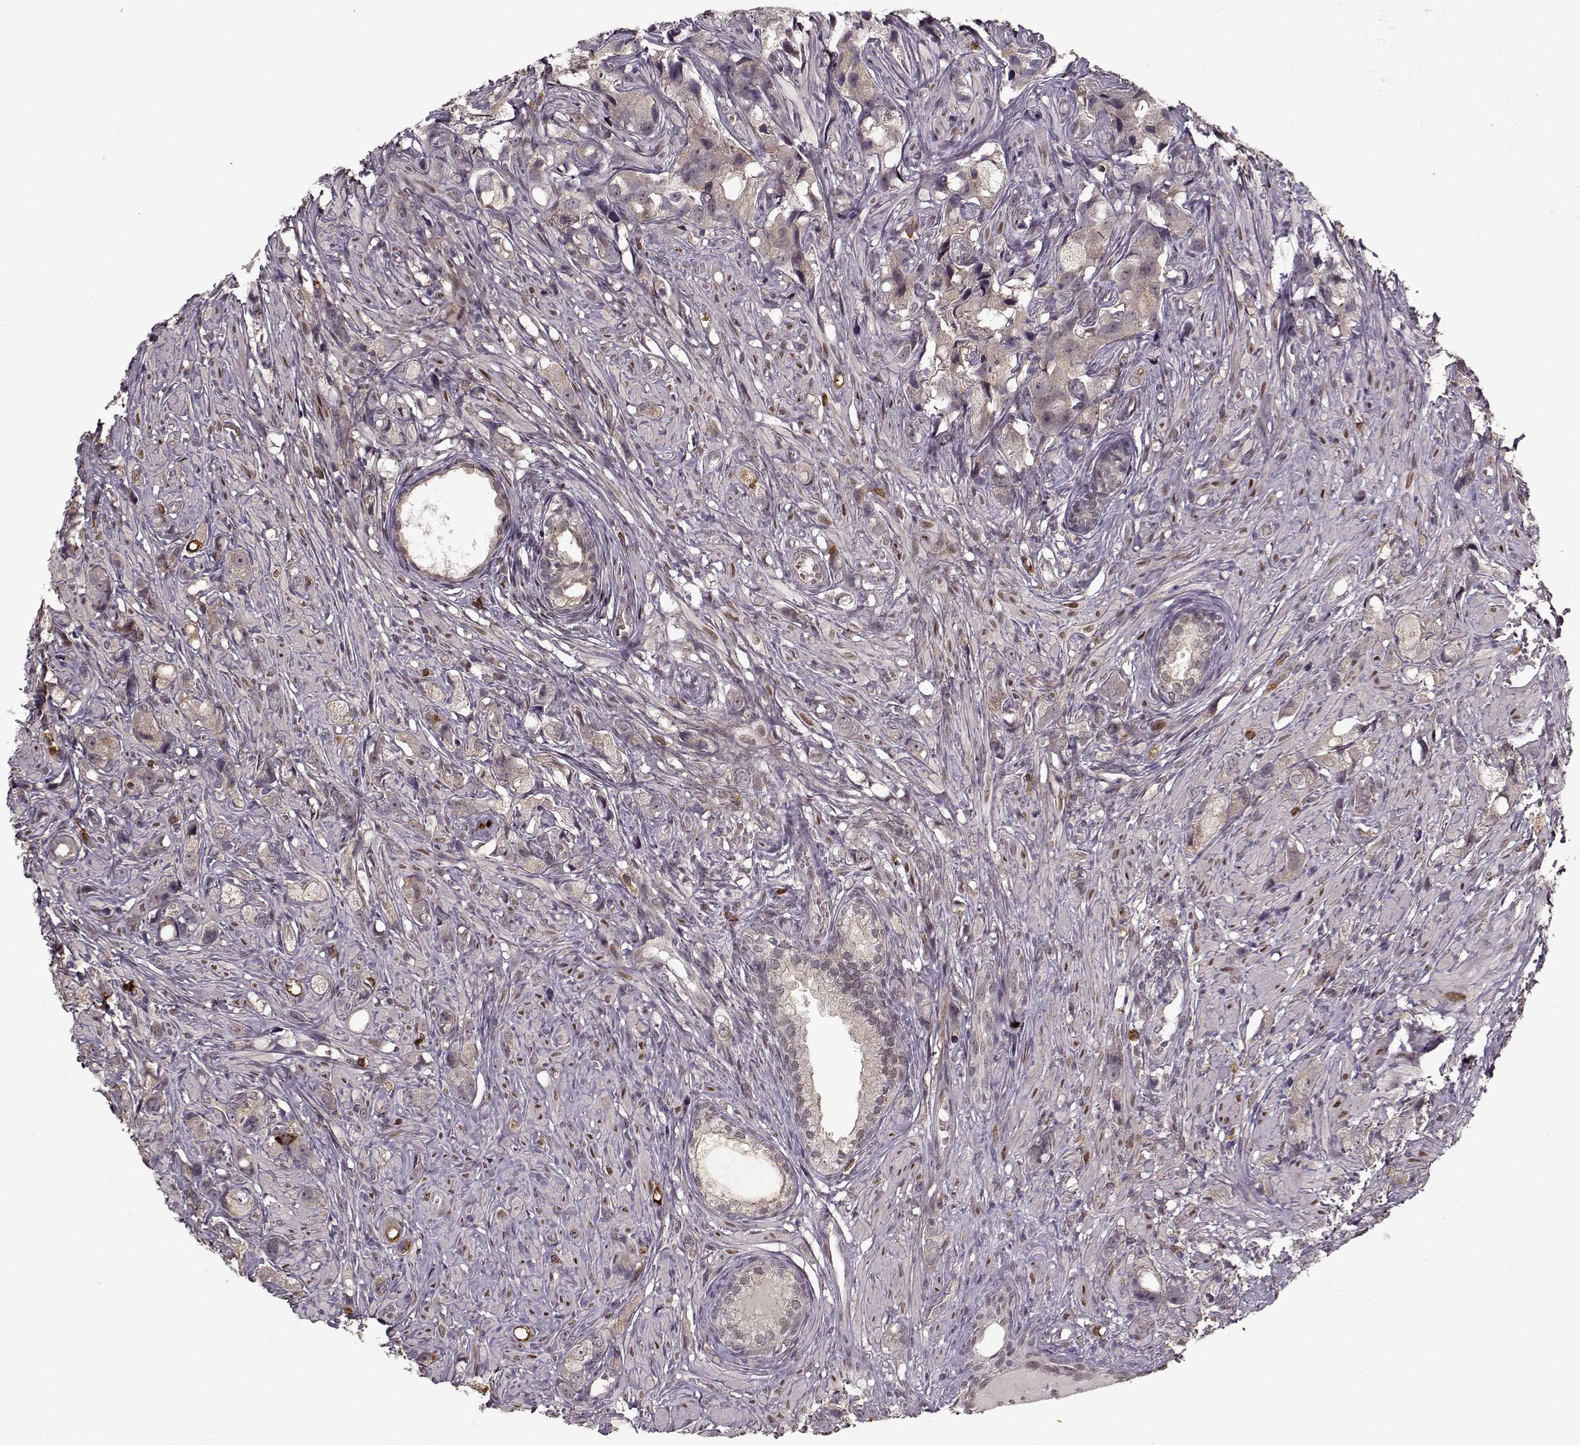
{"staining": {"intensity": "negative", "quantity": "none", "location": "none"}, "tissue": "prostate cancer", "cell_type": "Tumor cells", "image_type": "cancer", "snomed": [{"axis": "morphology", "description": "Adenocarcinoma, High grade"}, {"axis": "topography", "description": "Prostate"}], "caption": "DAB immunohistochemical staining of high-grade adenocarcinoma (prostate) shows no significant staining in tumor cells. The staining was performed using DAB to visualize the protein expression in brown, while the nuclei were stained in blue with hematoxylin (Magnification: 20x).", "gene": "DENND4B", "patient": {"sex": "male", "age": 75}}